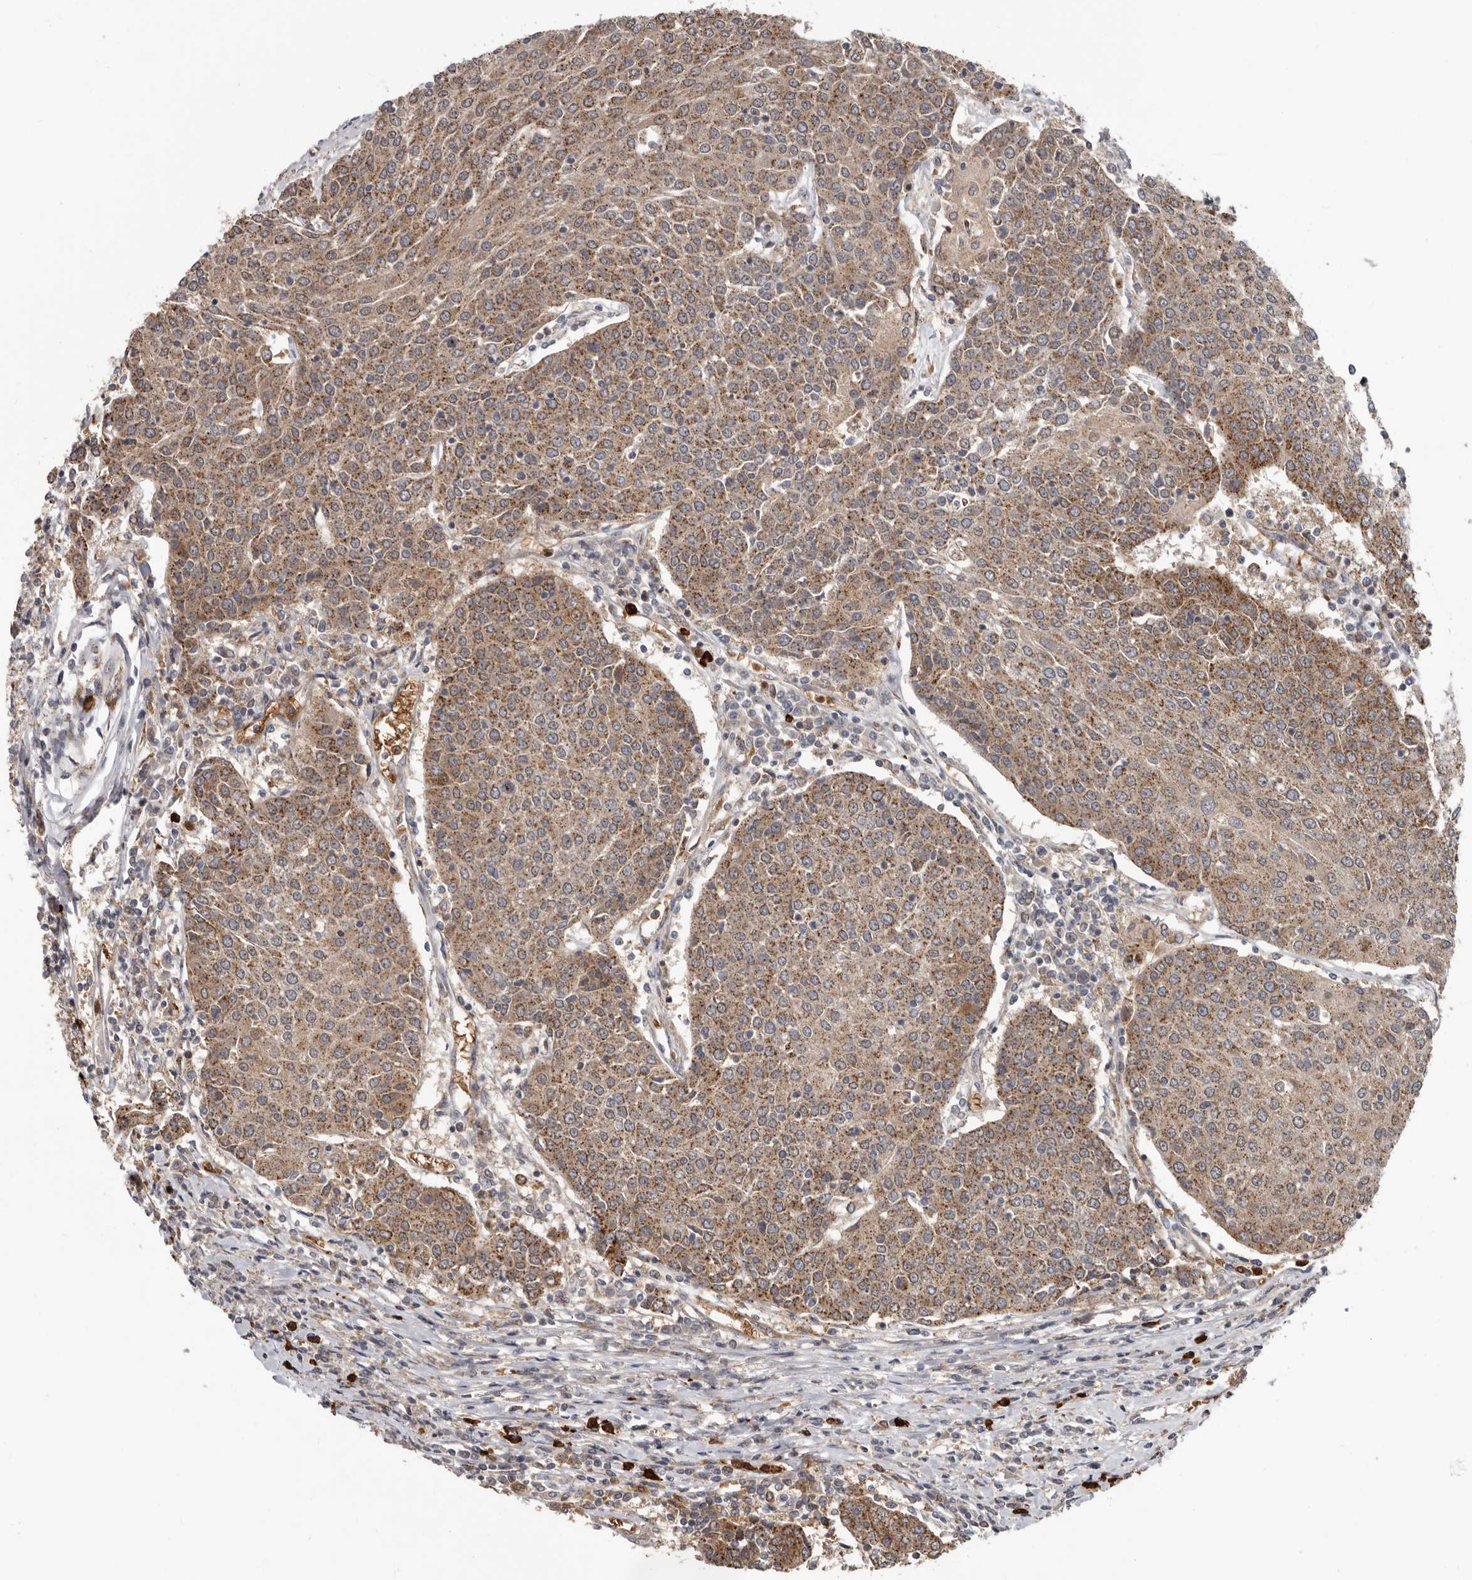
{"staining": {"intensity": "moderate", "quantity": ">75%", "location": "cytoplasmic/membranous"}, "tissue": "urothelial cancer", "cell_type": "Tumor cells", "image_type": "cancer", "snomed": [{"axis": "morphology", "description": "Urothelial carcinoma, High grade"}, {"axis": "topography", "description": "Urinary bladder"}], "caption": "This photomicrograph displays immunohistochemistry staining of urothelial carcinoma (high-grade), with medium moderate cytoplasmic/membranous staining in about >75% of tumor cells.", "gene": "FGFR4", "patient": {"sex": "female", "age": 85}}